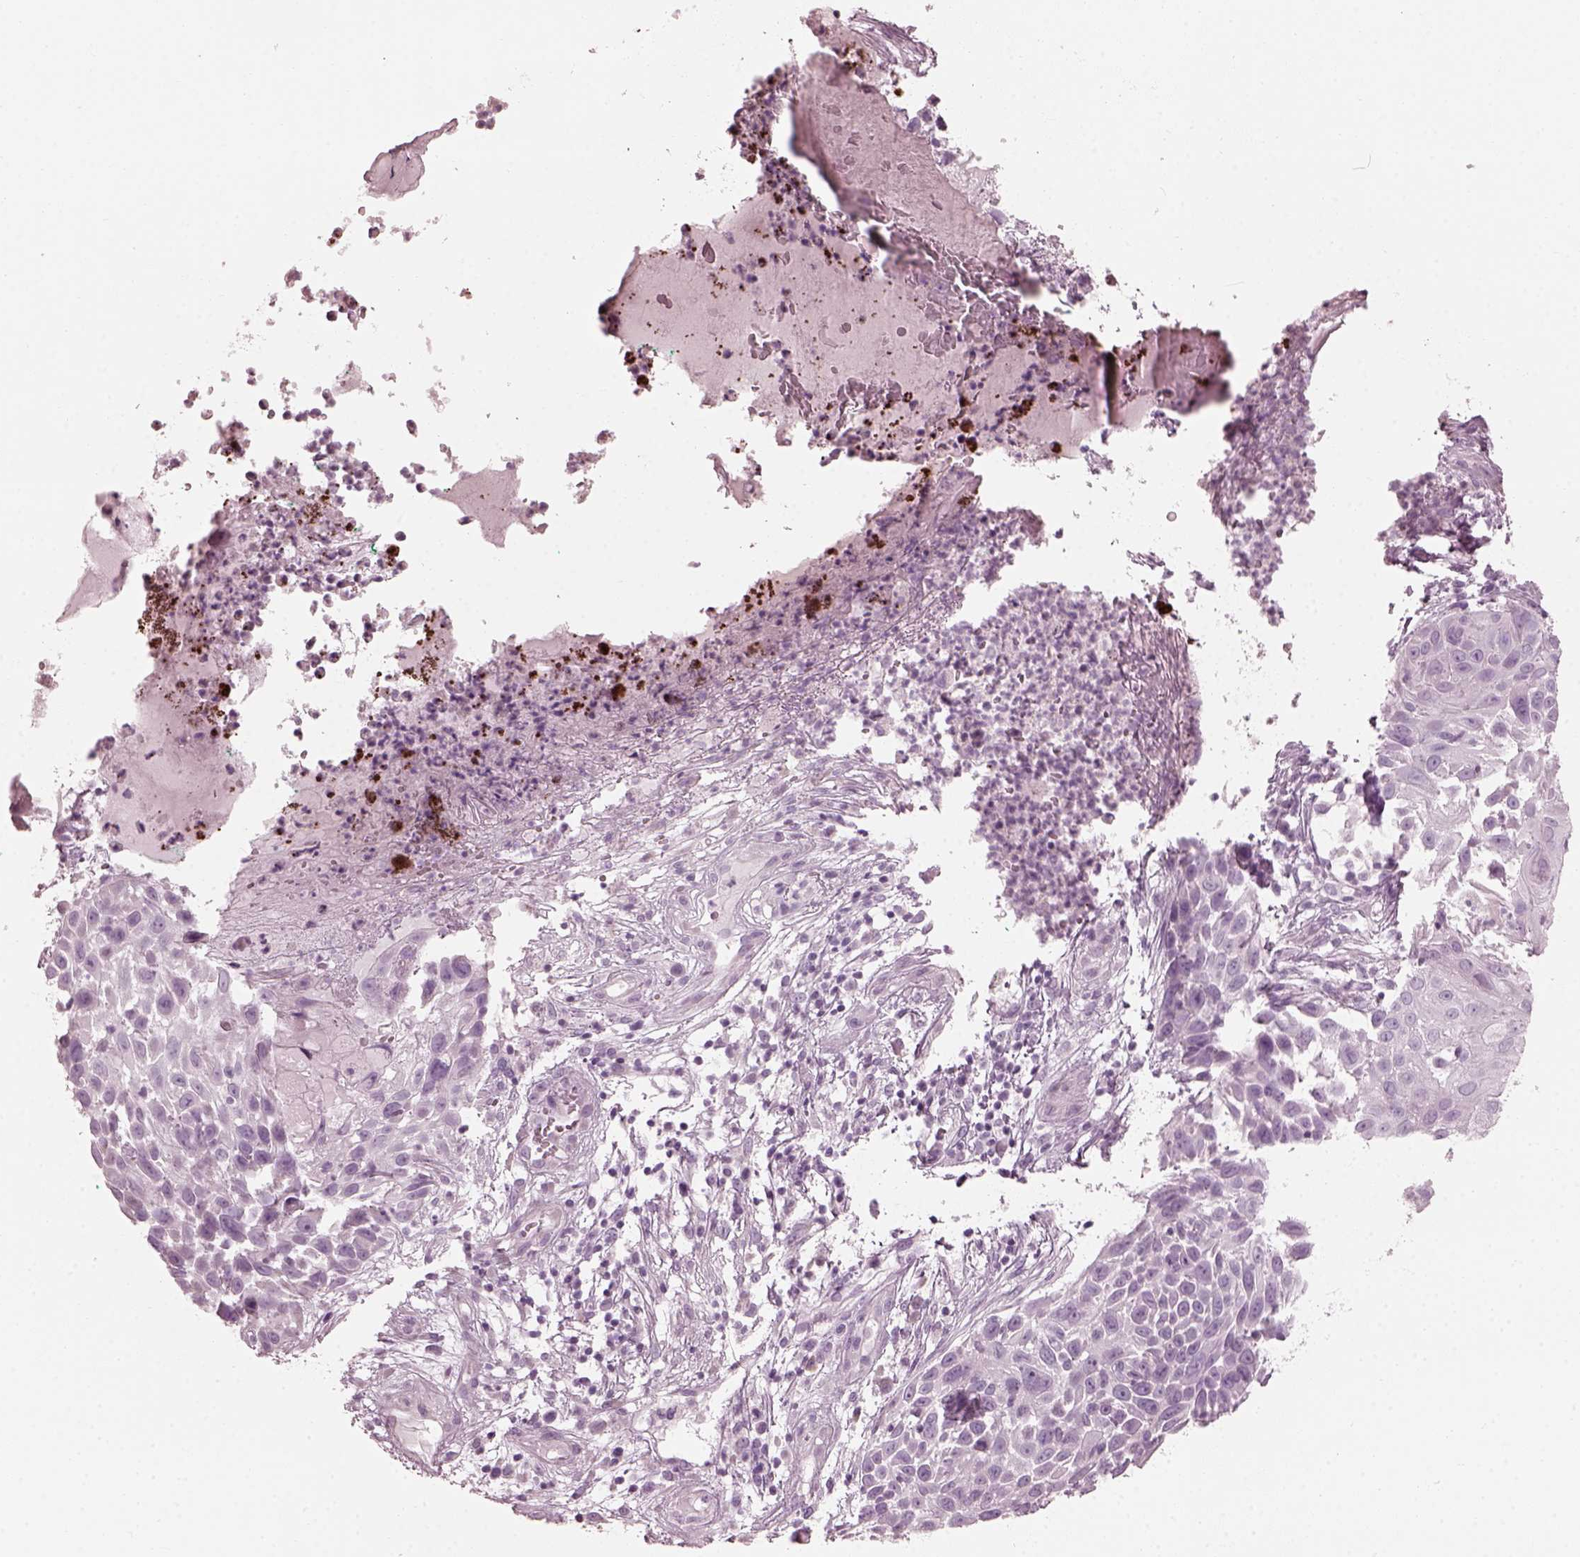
{"staining": {"intensity": "negative", "quantity": "none", "location": "none"}, "tissue": "skin cancer", "cell_type": "Tumor cells", "image_type": "cancer", "snomed": [{"axis": "morphology", "description": "Squamous cell carcinoma, NOS"}, {"axis": "topography", "description": "Skin"}], "caption": "The micrograph reveals no significant expression in tumor cells of squamous cell carcinoma (skin). Brightfield microscopy of immunohistochemistry (IHC) stained with DAB (brown) and hematoxylin (blue), captured at high magnification.", "gene": "SAXO2", "patient": {"sex": "male", "age": 92}}